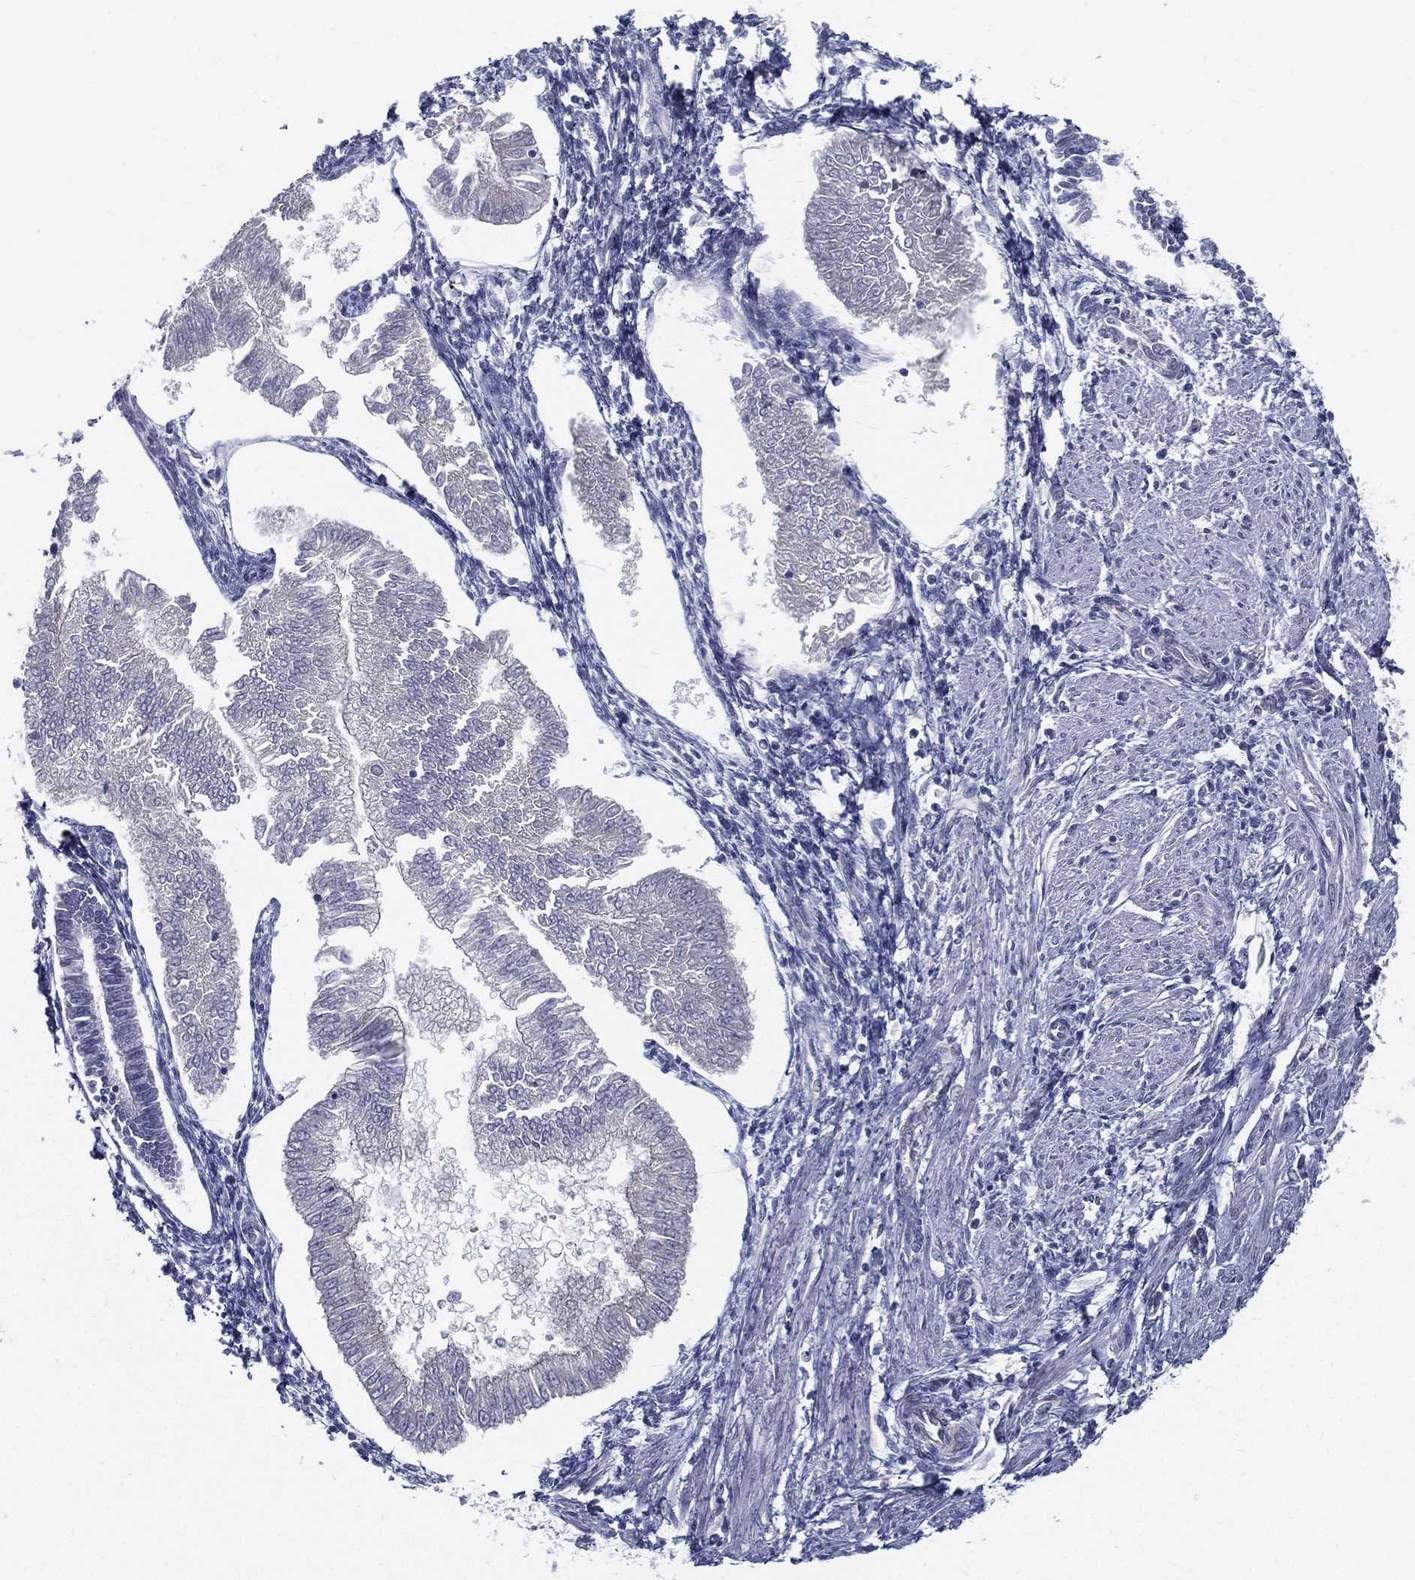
{"staining": {"intensity": "negative", "quantity": "none", "location": "none"}, "tissue": "endometrial cancer", "cell_type": "Tumor cells", "image_type": "cancer", "snomed": [{"axis": "morphology", "description": "Adenocarcinoma, NOS"}, {"axis": "topography", "description": "Endometrium"}], "caption": "An IHC histopathology image of adenocarcinoma (endometrial) is shown. There is no staining in tumor cells of adenocarcinoma (endometrial).", "gene": "LRRC56", "patient": {"sex": "female", "age": 53}}